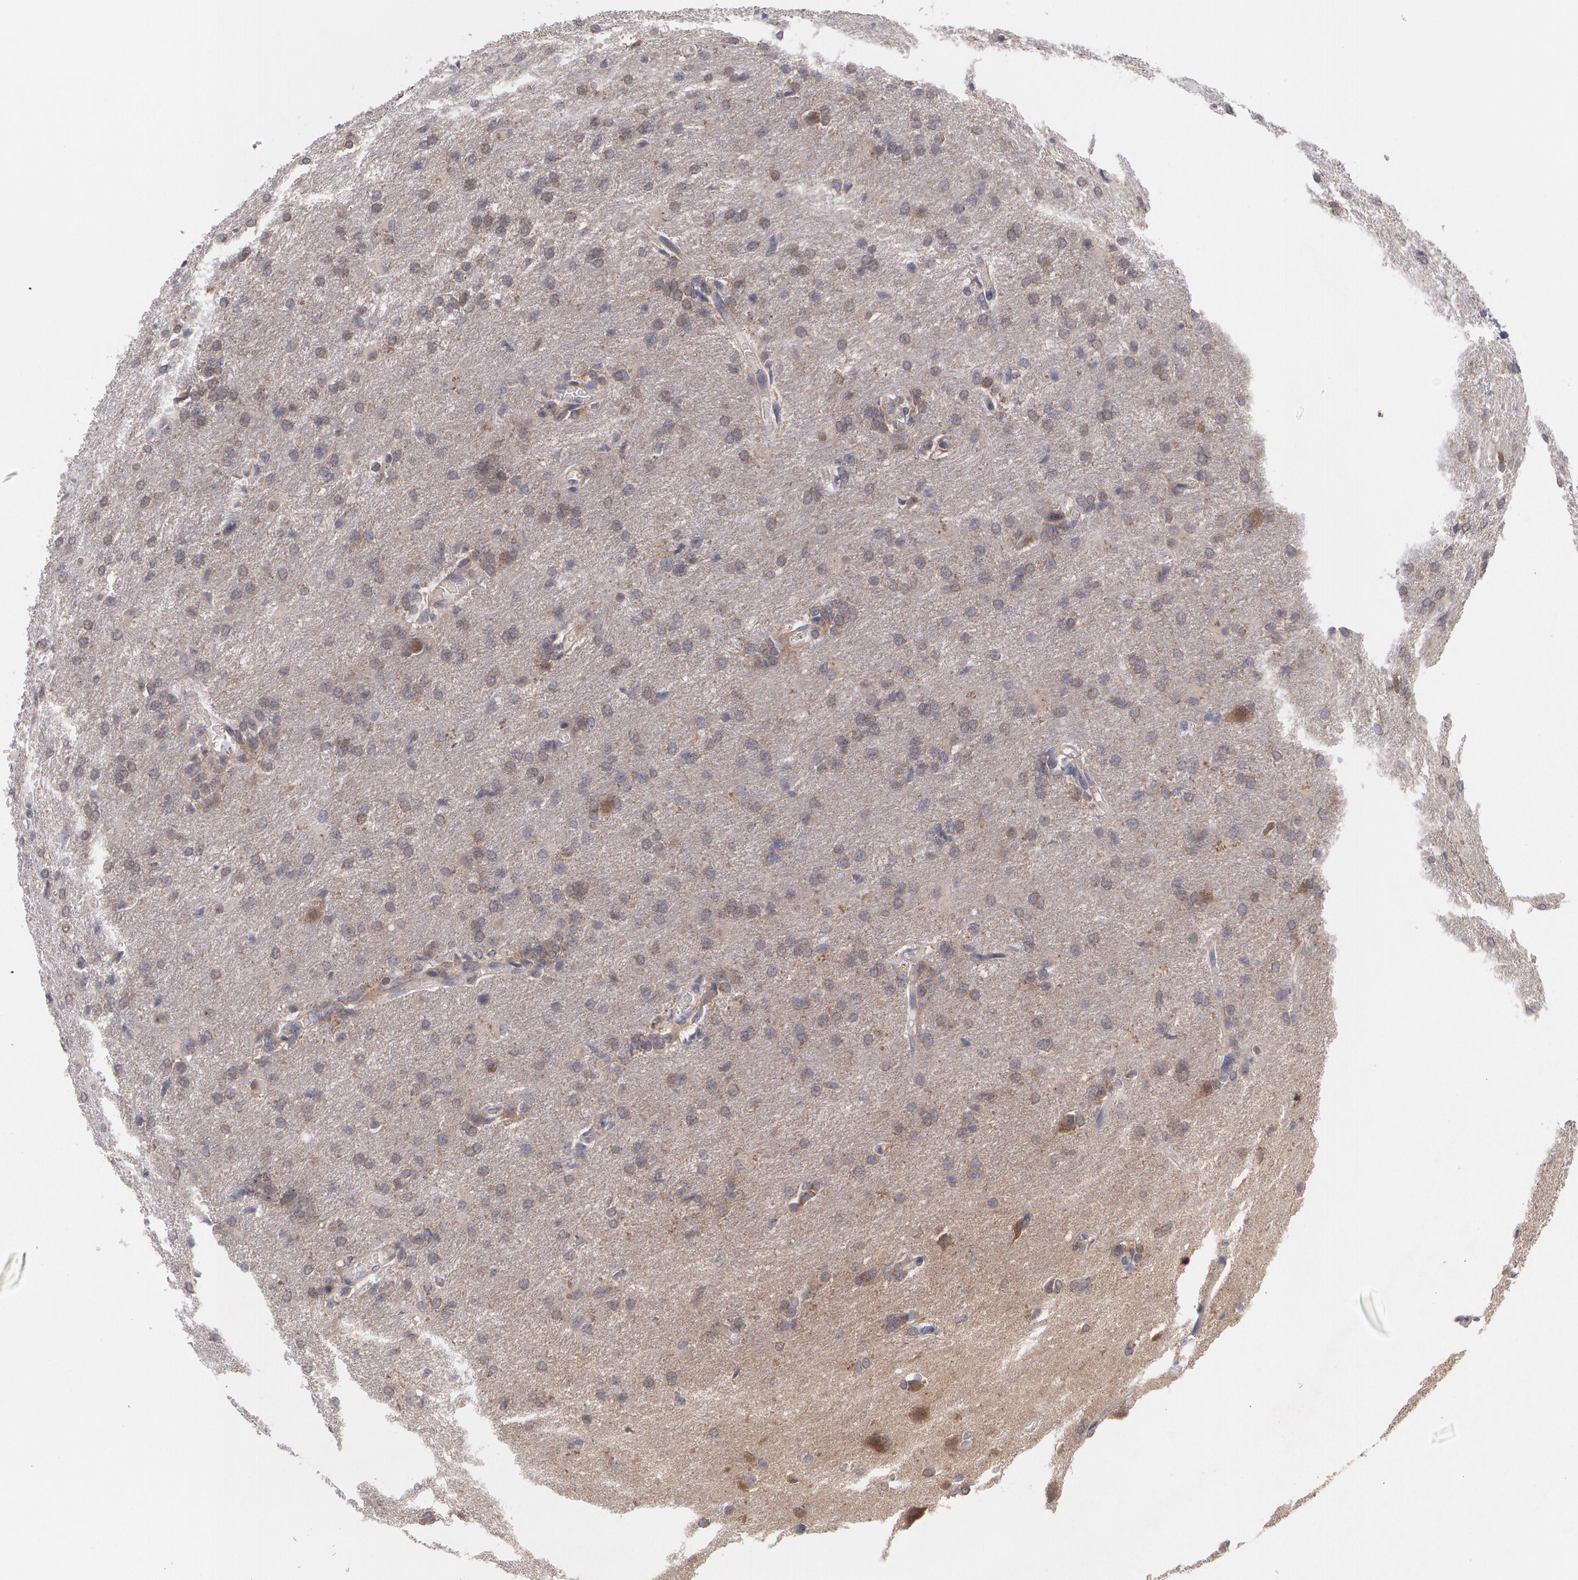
{"staining": {"intensity": "moderate", "quantity": "25%-75%", "location": "cytoplasmic/membranous"}, "tissue": "glioma", "cell_type": "Tumor cells", "image_type": "cancer", "snomed": [{"axis": "morphology", "description": "Glioma, malignant, High grade"}, {"axis": "topography", "description": "Brain"}], "caption": "A photomicrograph showing moderate cytoplasmic/membranous expression in approximately 25%-75% of tumor cells in malignant glioma (high-grade), as visualized by brown immunohistochemical staining.", "gene": "HTT", "patient": {"sex": "male", "age": 68}}